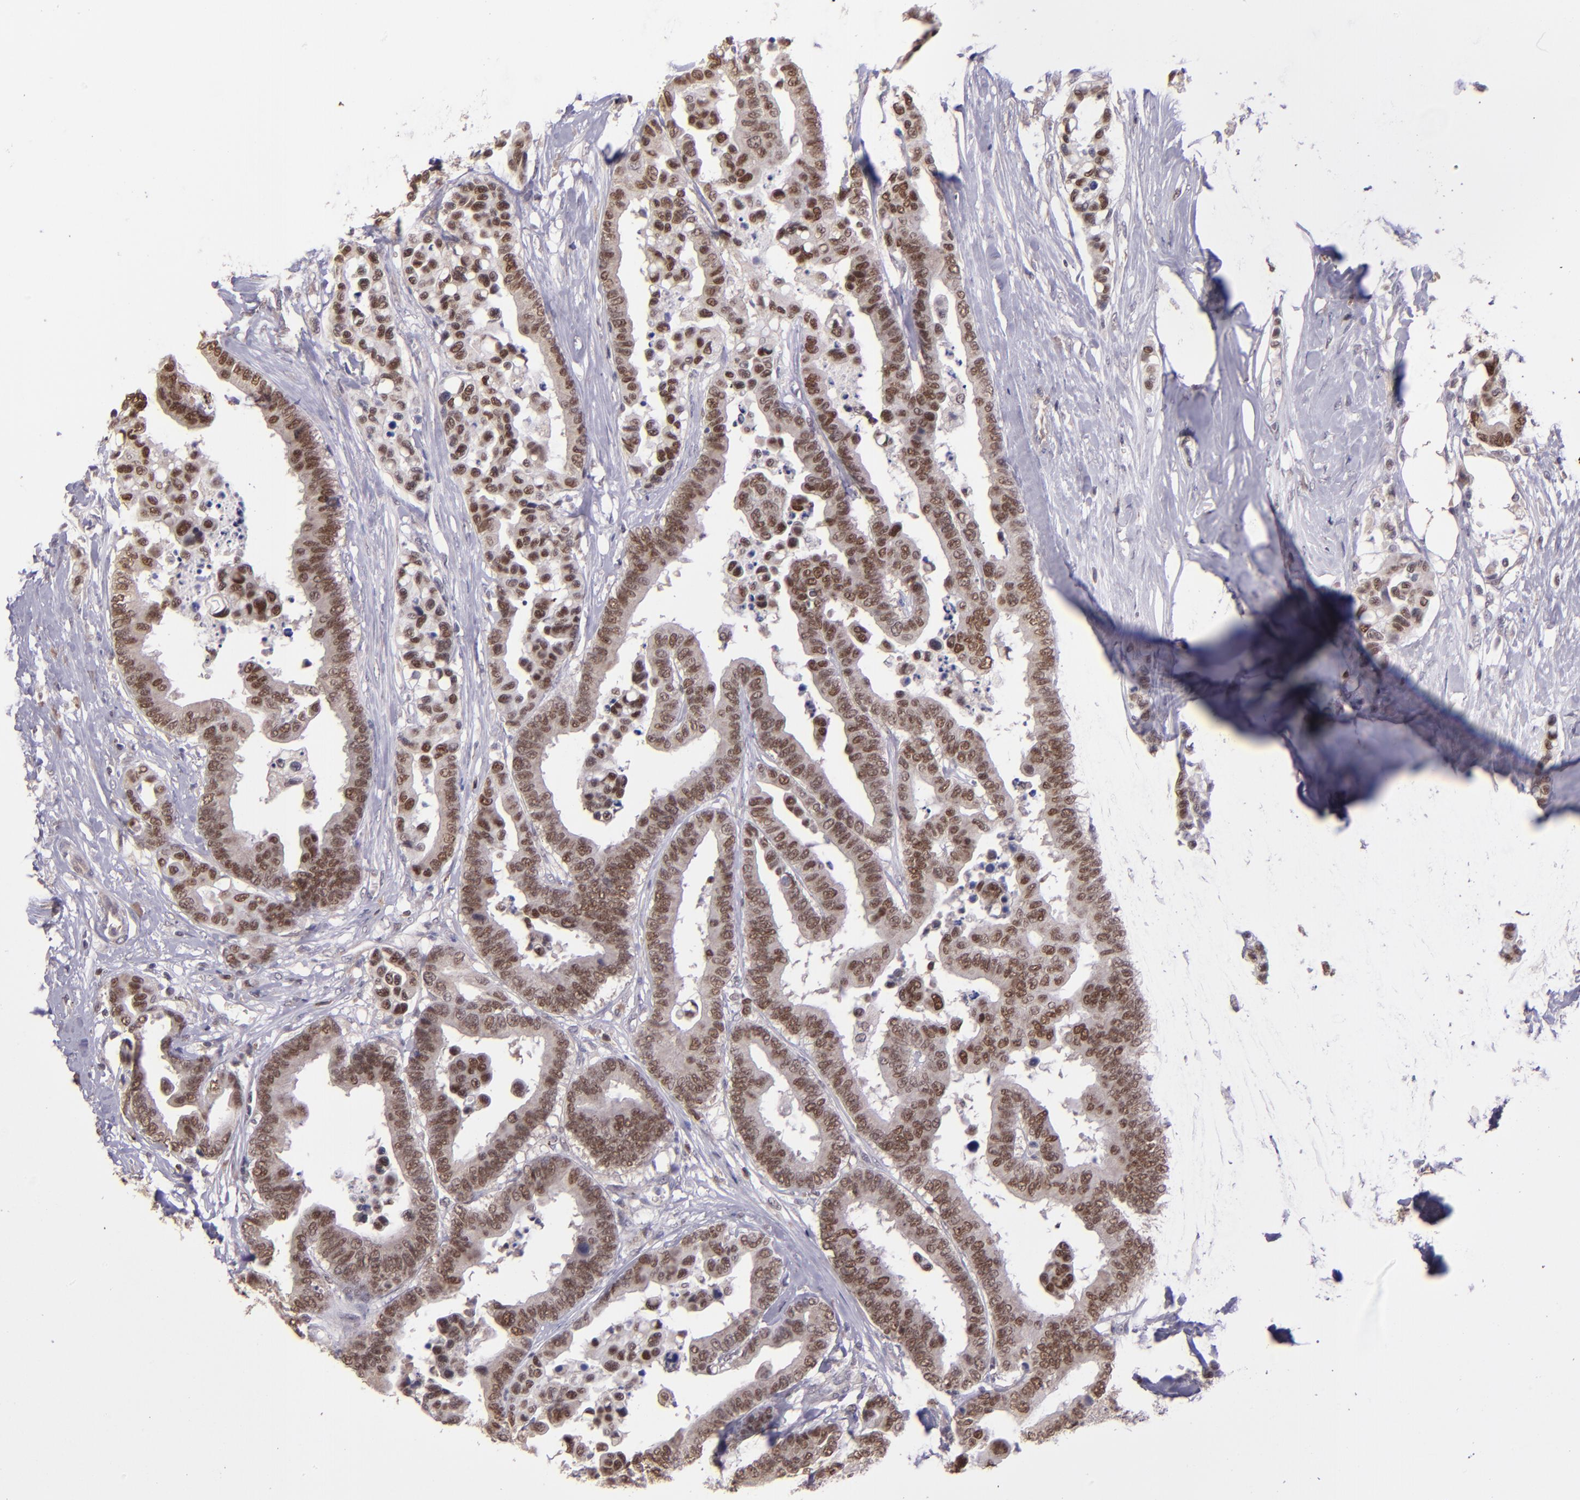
{"staining": {"intensity": "moderate", "quantity": ">75%", "location": "cytoplasmic/membranous,nuclear"}, "tissue": "colorectal cancer", "cell_type": "Tumor cells", "image_type": "cancer", "snomed": [{"axis": "morphology", "description": "Adenocarcinoma, NOS"}, {"axis": "topography", "description": "Colon"}], "caption": "This is an image of IHC staining of colorectal adenocarcinoma, which shows moderate staining in the cytoplasmic/membranous and nuclear of tumor cells.", "gene": "ELF1", "patient": {"sex": "male", "age": 82}}